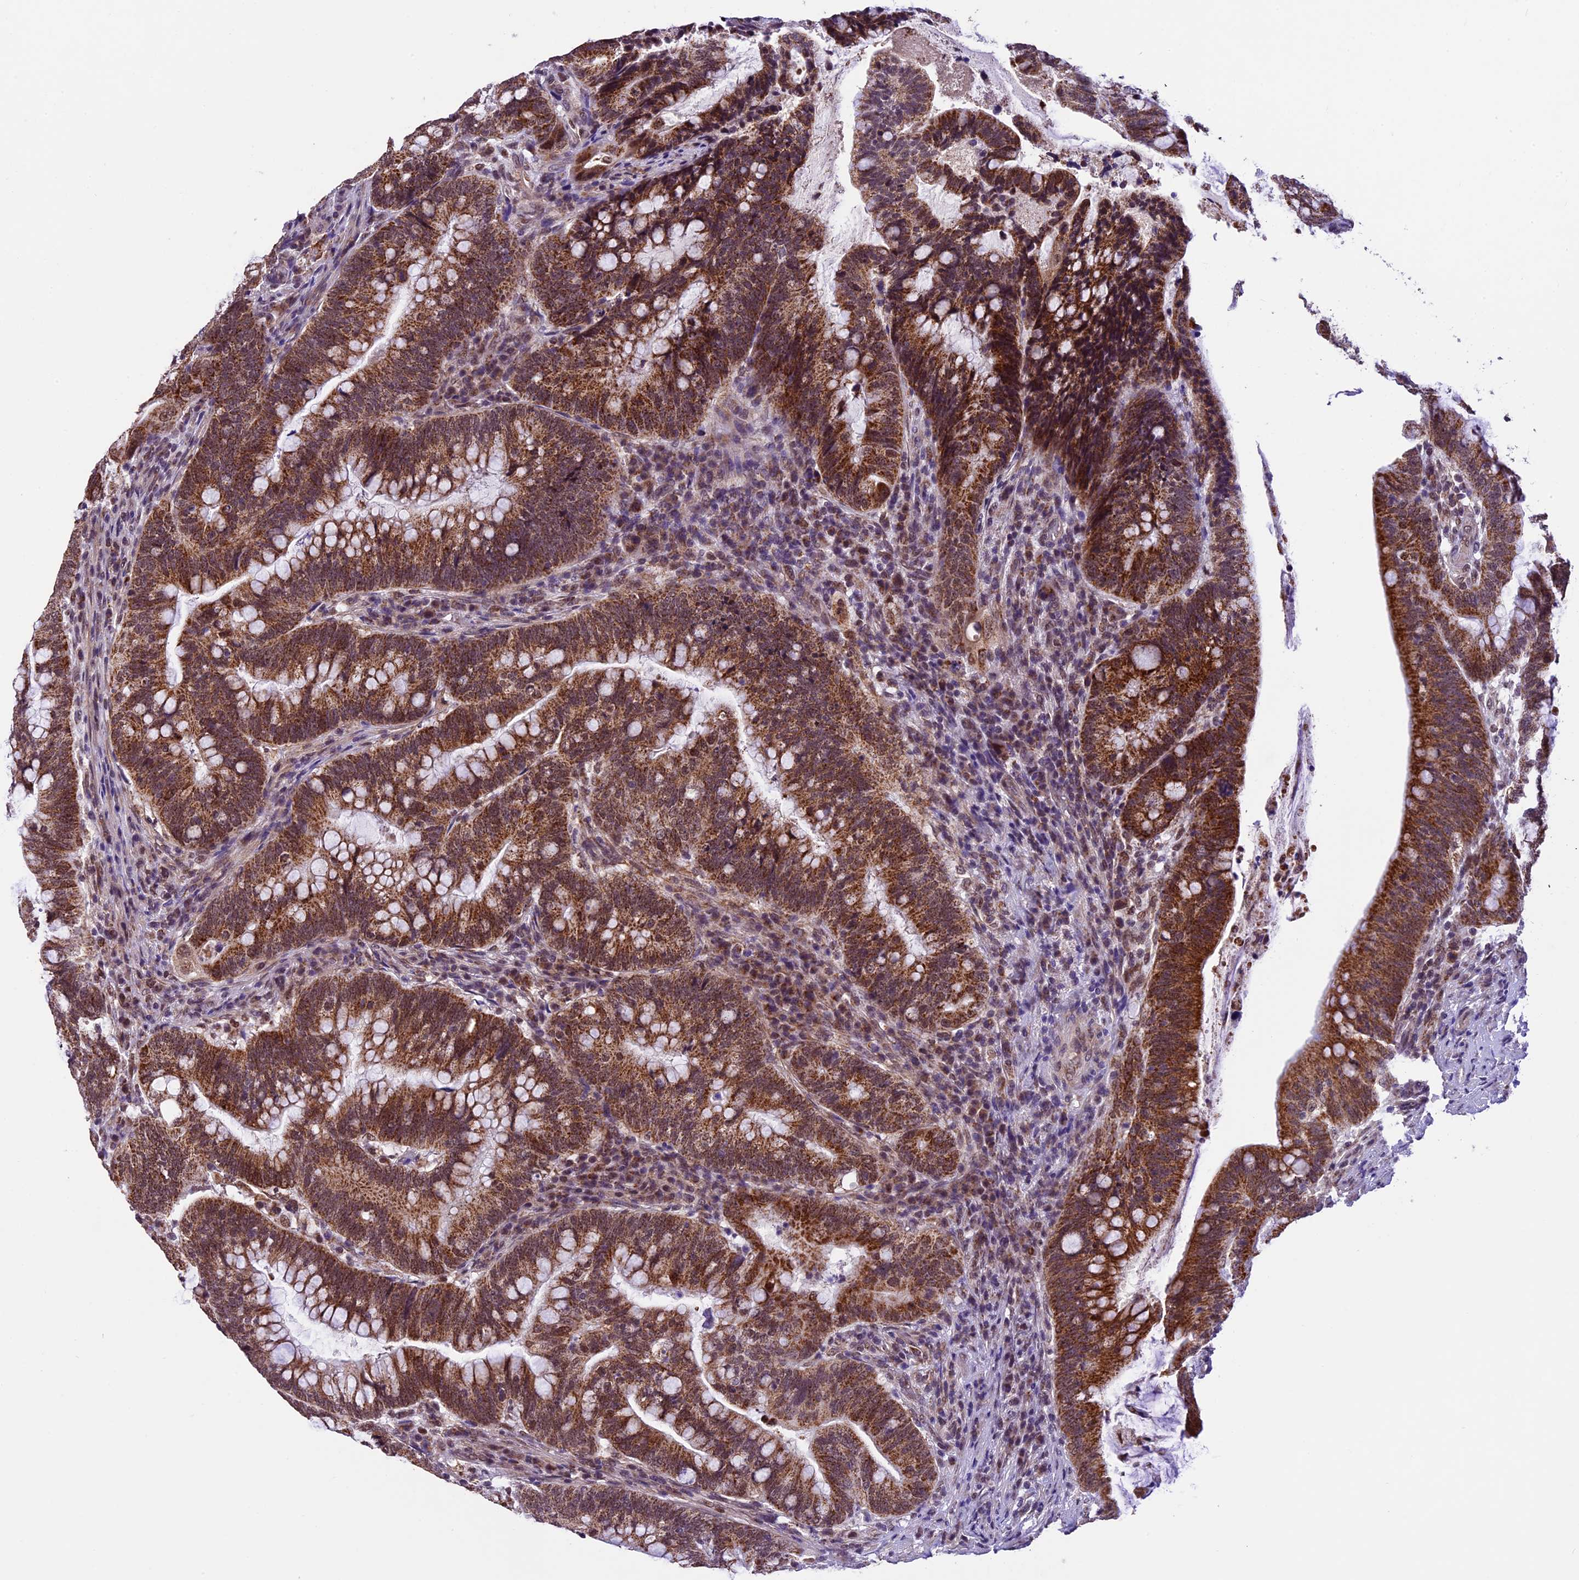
{"staining": {"intensity": "strong", "quantity": ">75%", "location": "cytoplasmic/membranous"}, "tissue": "colorectal cancer", "cell_type": "Tumor cells", "image_type": "cancer", "snomed": [{"axis": "morphology", "description": "Adenocarcinoma, NOS"}, {"axis": "topography", "description": "Colon"}], "caption": "Adenocarcinoma (colorectal) stained with a brown dye reveals strong cytoplasmic/membranous positive positivity in about >75% of tumor cells.", "gene": "CARS2", "patient": {"sex": "female", "age": 66}}